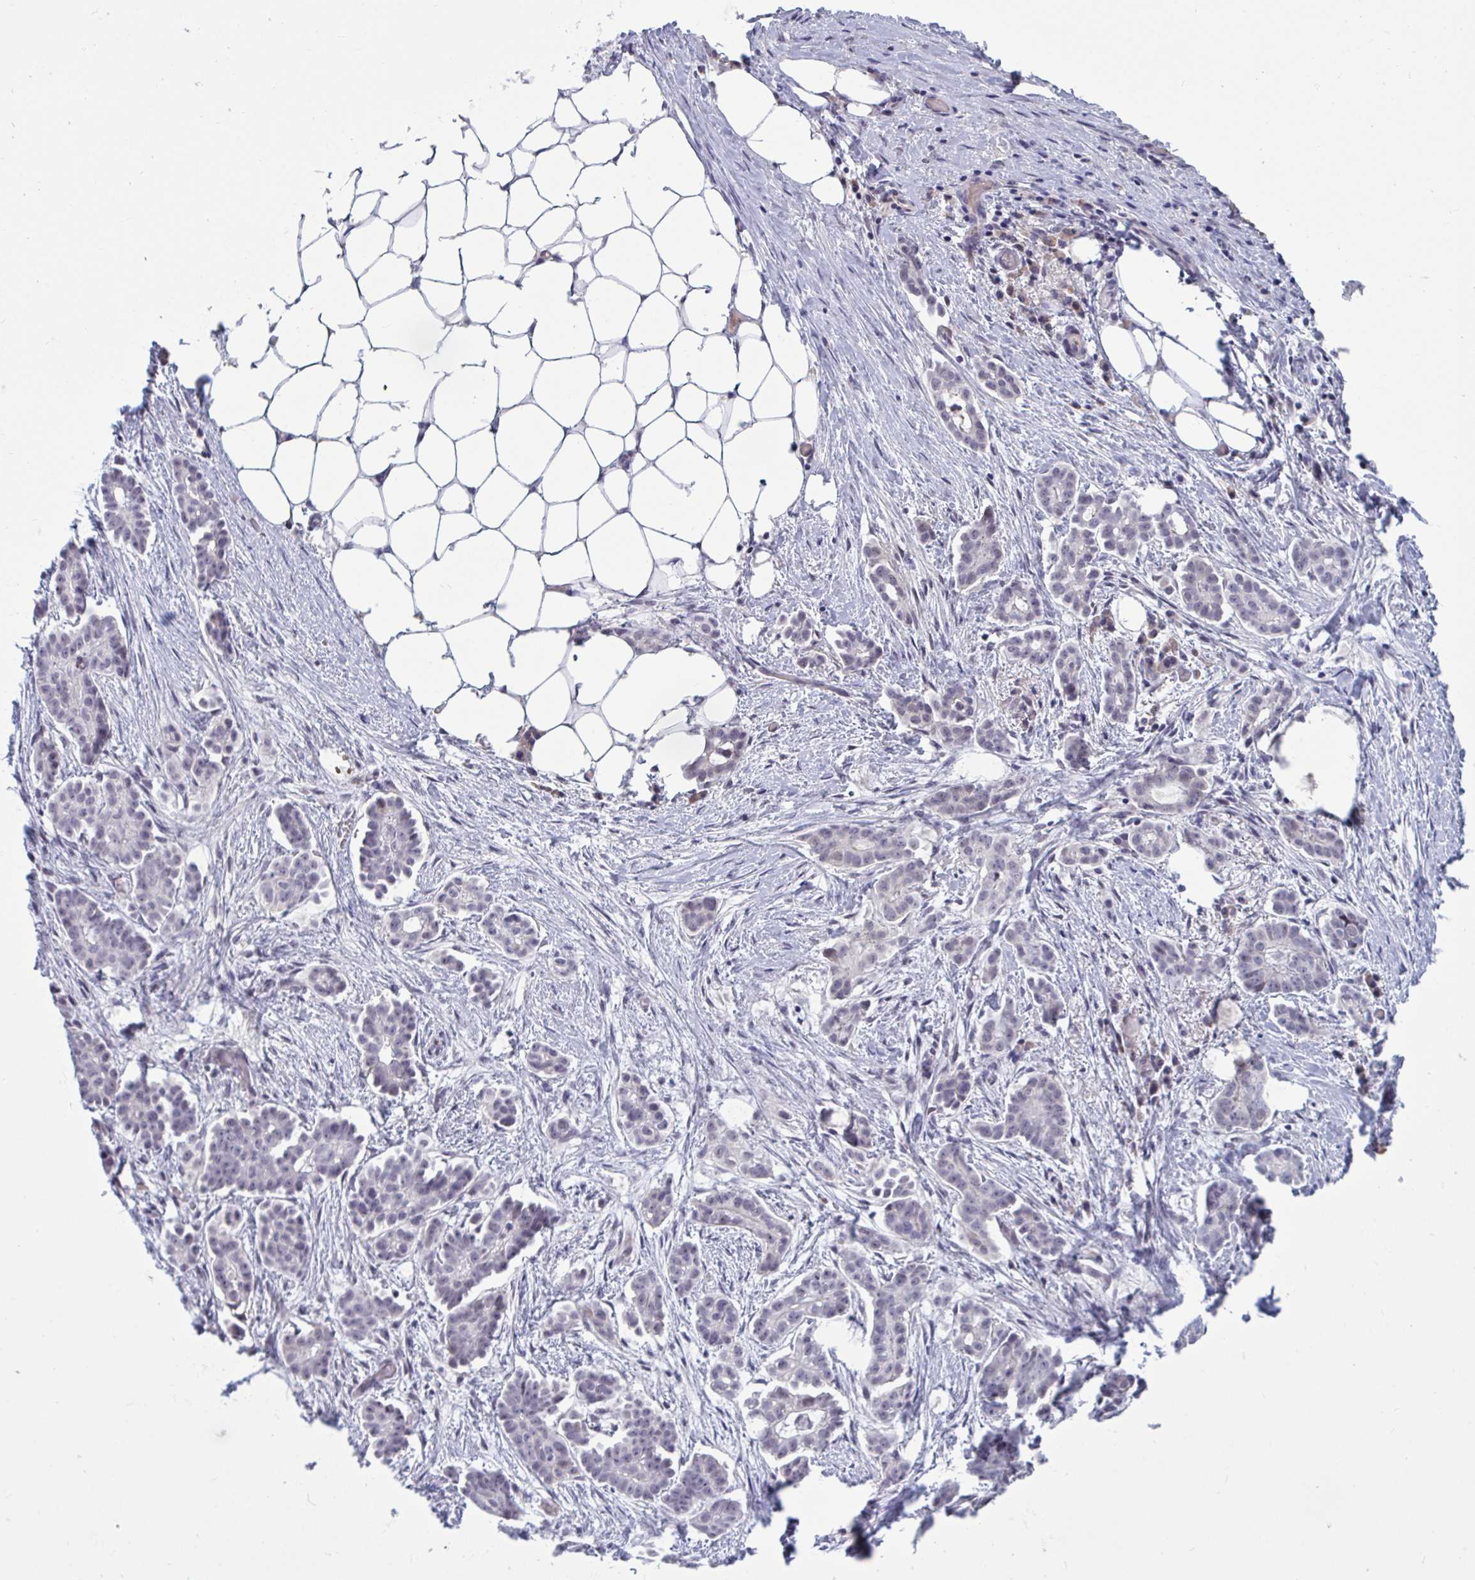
{"staining": {"intensity": "negative", "quantity": "none", "location": "none"}, "tissue": "ovarian cancer", "cell_type": "Tumor cells", "image_type": "cancer", "snomed": [{"axis": "morphology", "description": "Cystadenocarcinoma, serous, NOS"}, {"axis": "topography", "description": "Ovary"}], "caption": "An immunohistochemistry photomicrograph of serous cystadenocarcinoma (ovarian) is shown. There is no staining in tumor cells of serous cystadenocarcinoma (ovarian).", "gene": "CNGB3", "patient": {"sex": "female", "age": 50}}